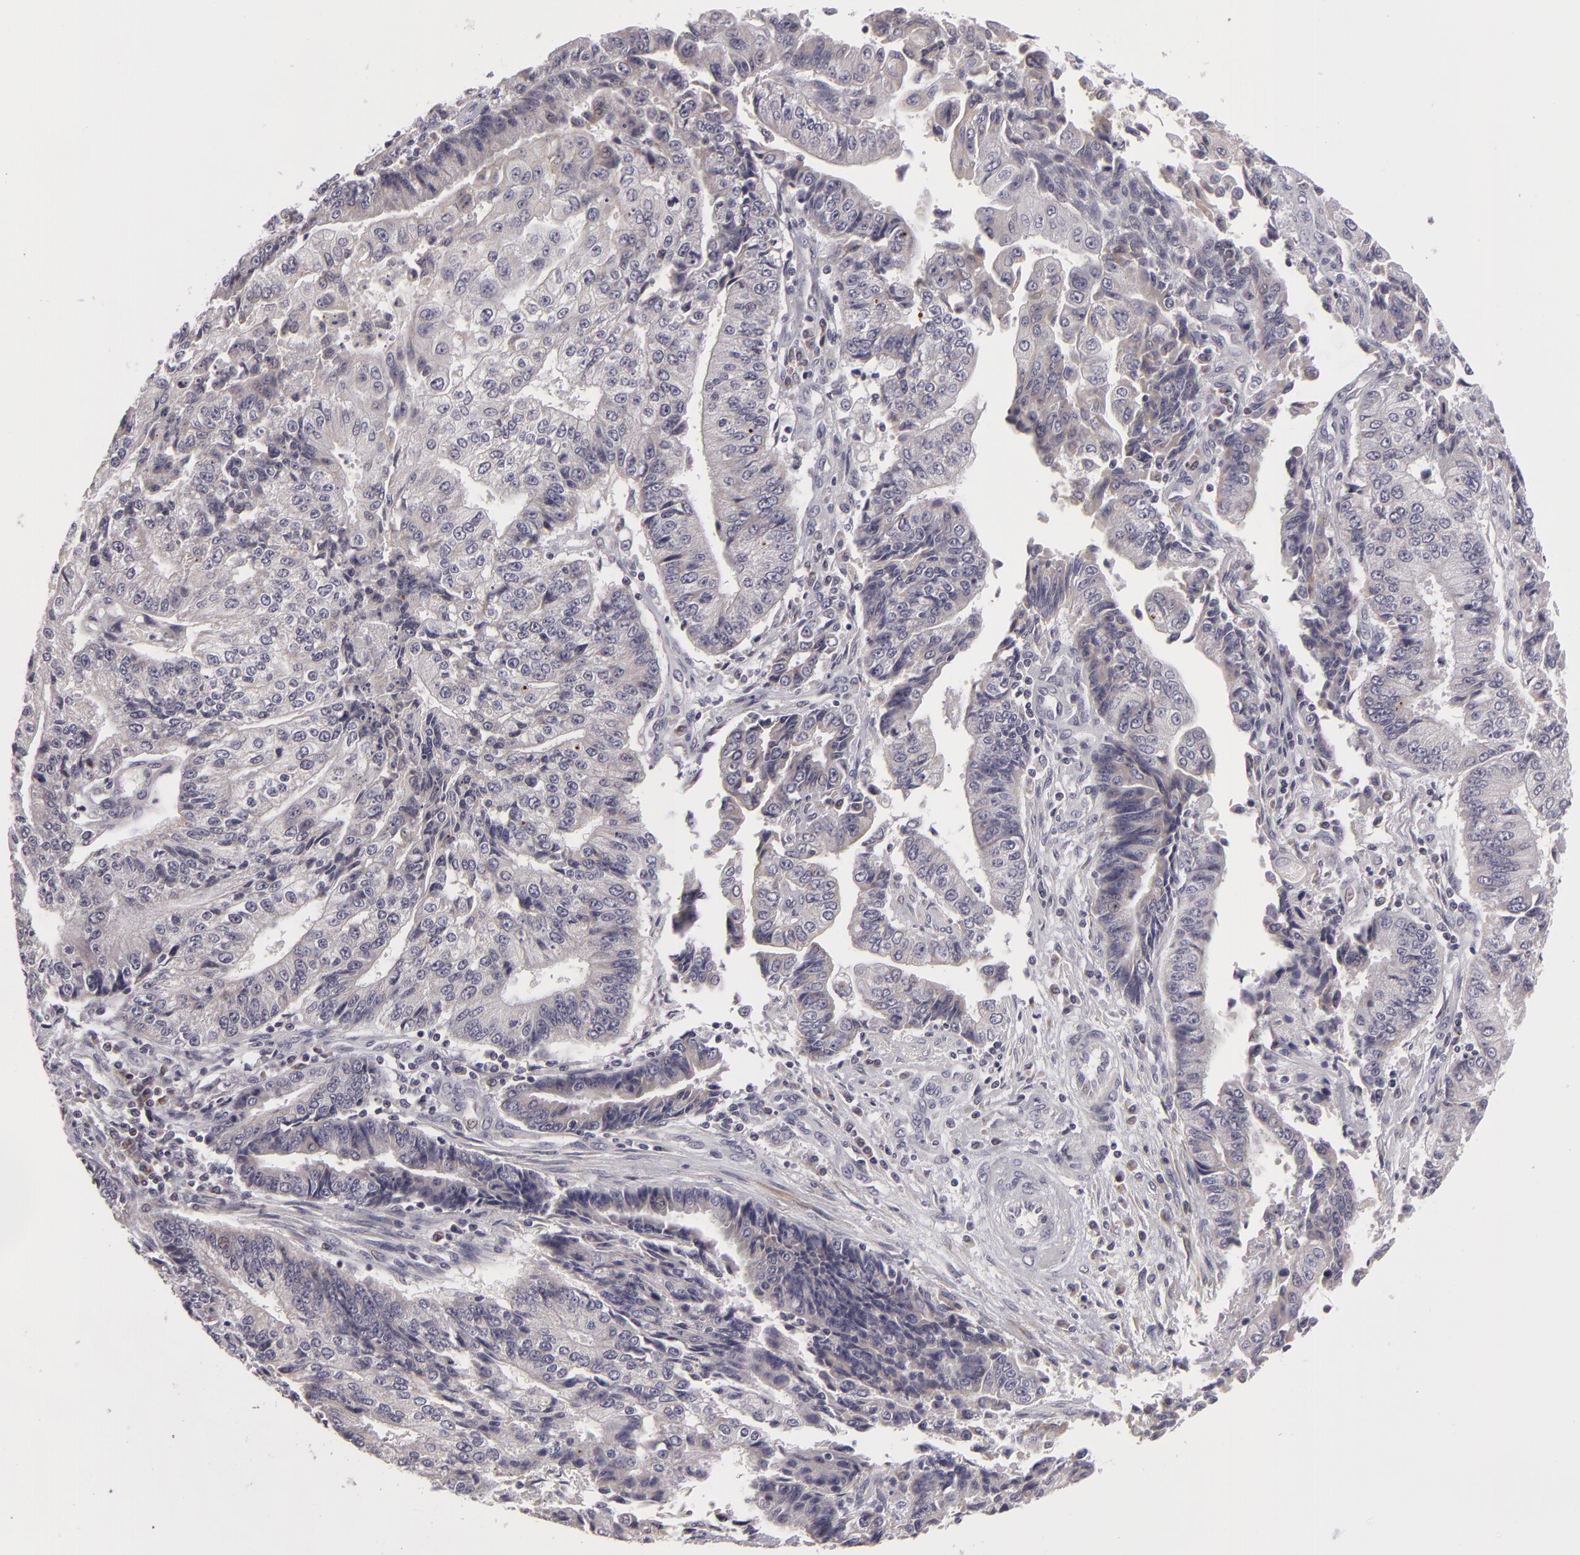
{"staining": {"intensity": "weak", "quantity": "<25%", "location": "cytoplasmic/membranous"}, "tissue": "endometrial cancer", "cell_type": "Tumor cells", "image_type": "cancer", "snomed": [{"axis": "morphology", "description": "Adenocarcinoma, NOS"}, {"axis": "topography", "description": "Endometrium"}], "caption": "Immunohistochemistry (IHC) image of neoplastic tissue: human adenocarcinoma (endometrial) stained with DAB exhibits no significant protein staining in tumor cells.", "gene": "ATP2B3", "patient": {"sex": "female", "age": 75}}